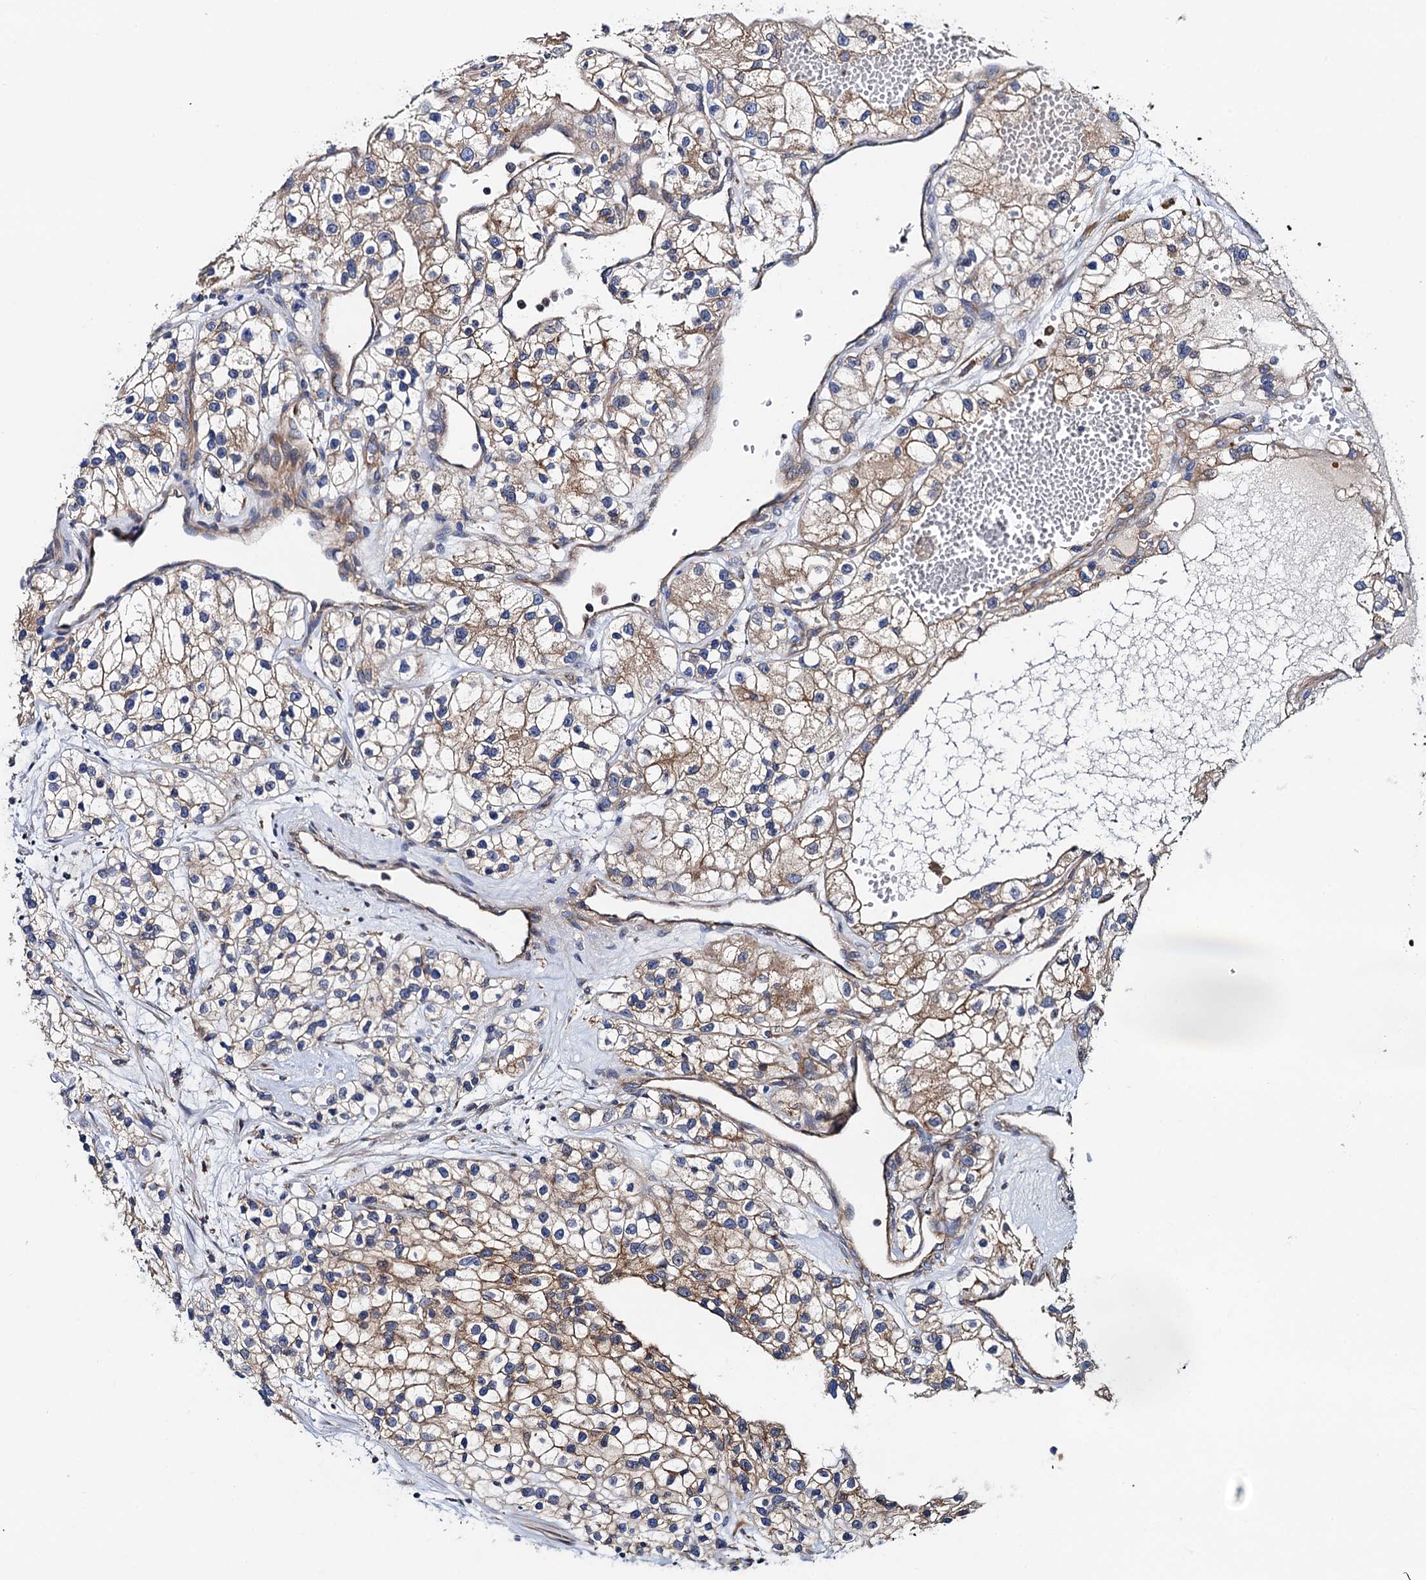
{"staining": {"intensity": "moderate", "quantity": "25%-75%", "location": "cytoplasmic/membranous"}, "tissue": "renal cancer", "cell_type": "Tumor cells", "image_type": "cancer", "snomed": [{"axis": "morphology", "description": "Adenocarcinoma, NOS"}, {"axis": "topography", "description": "Kidney"}], "caption": "Immunohistochemistry of human renal adenocarcinoma demonstrates medium levels of moderate cytoplasmic/membranous expression in about 25%-75% of tumor cells. (Stains: DAB (3,3'-diaminobenzidine) in brown, nuclei in blue, Microscopy: brightfield microscopy at high magnification).", "gene": "MRPL48", "patient": {"sex": "female", "age": 57}}